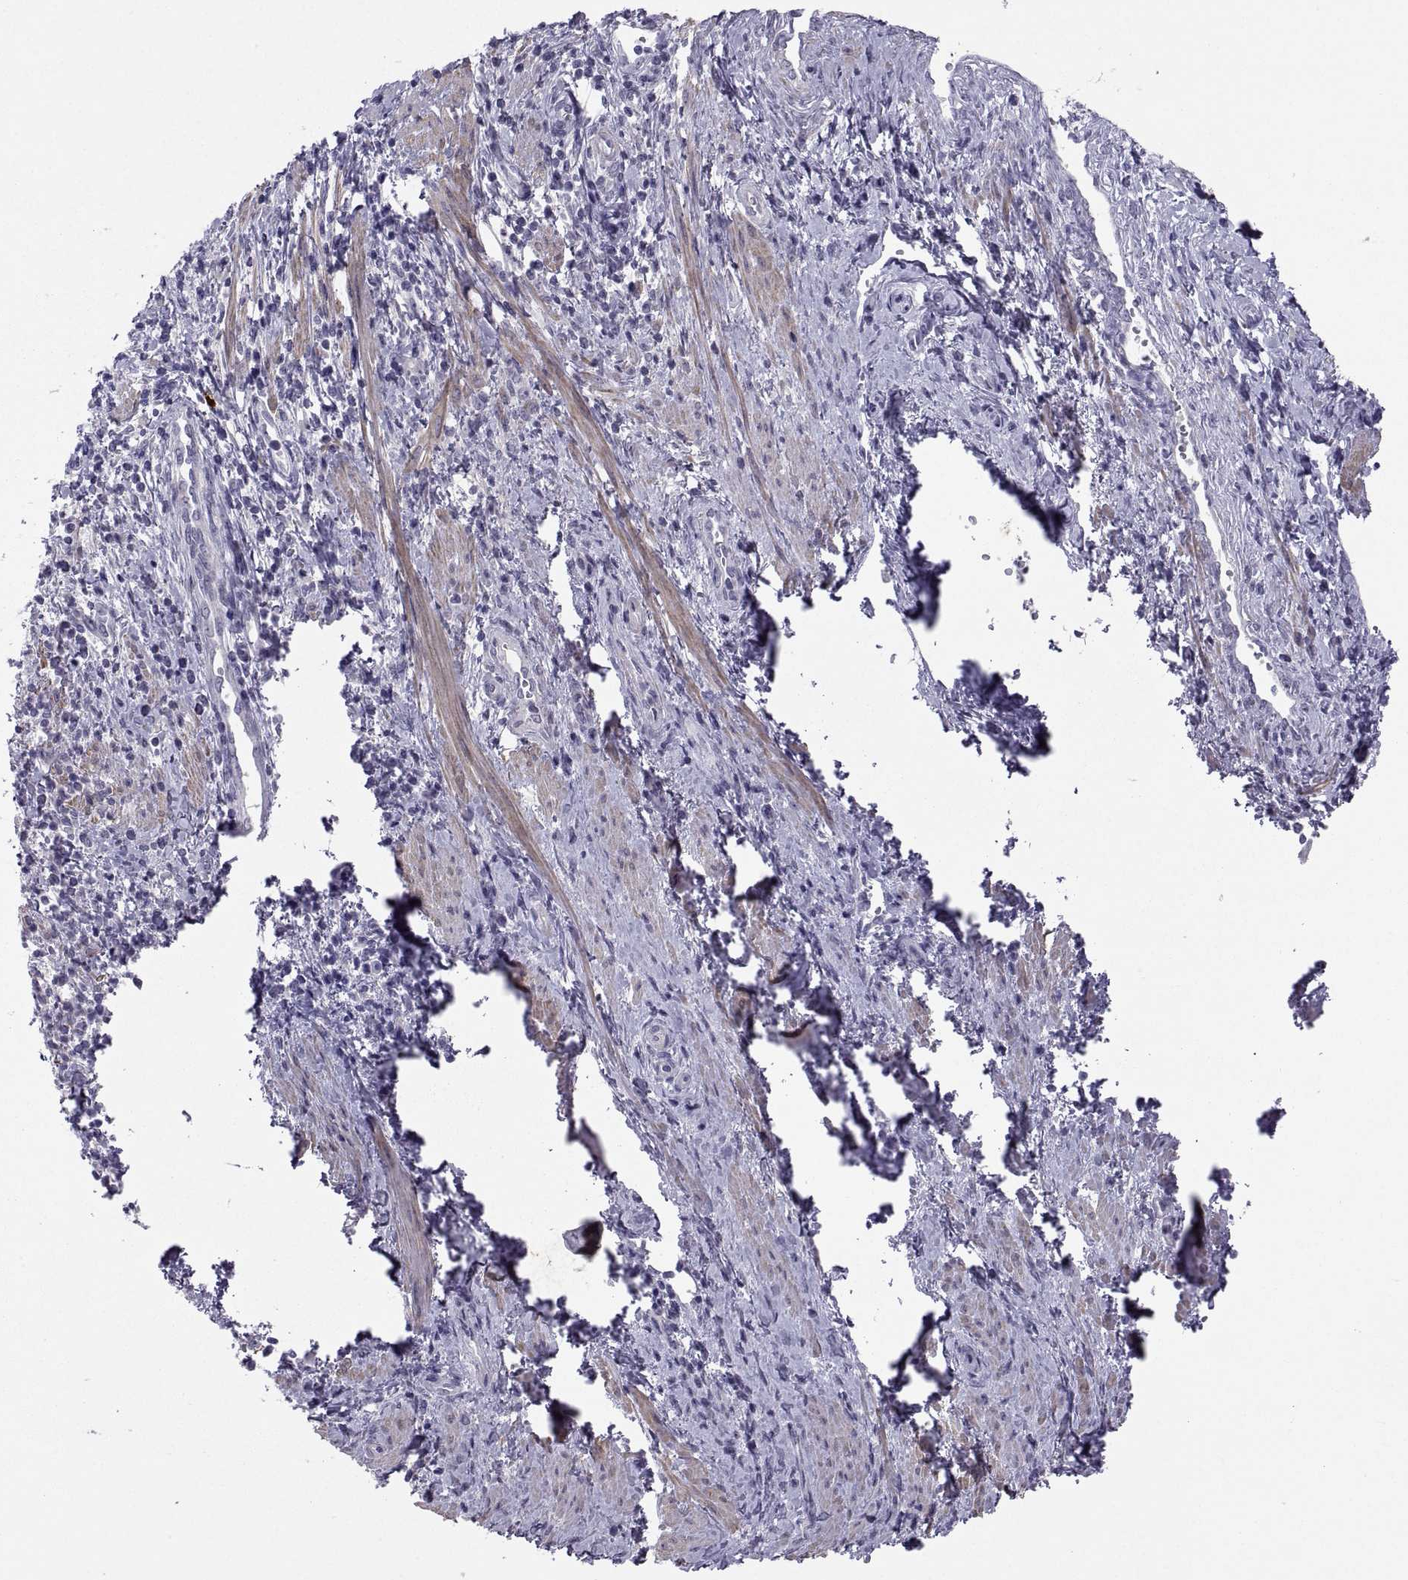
{"staining": {"intensity": "negative", "quantity": "none", "location": "none"}, "tissue": "cervical cancer", "cell_type": "Tumor cells", "image_type": "cancer", "snomed": [{"axis": "morphology", "description": "Squamous cell carcinoma, NOS"}, {"axis": "topography", "description": "Cervix"}], "caption": "IHC of human cervical cancer (squamous cell carcinoma) displays no staining in tumor cells. (DAB (3,3'-diaminobenzidine) IHC, high magnification).", "gene": "IGSF1", "patient": {"sex": "female", "age": 26}}